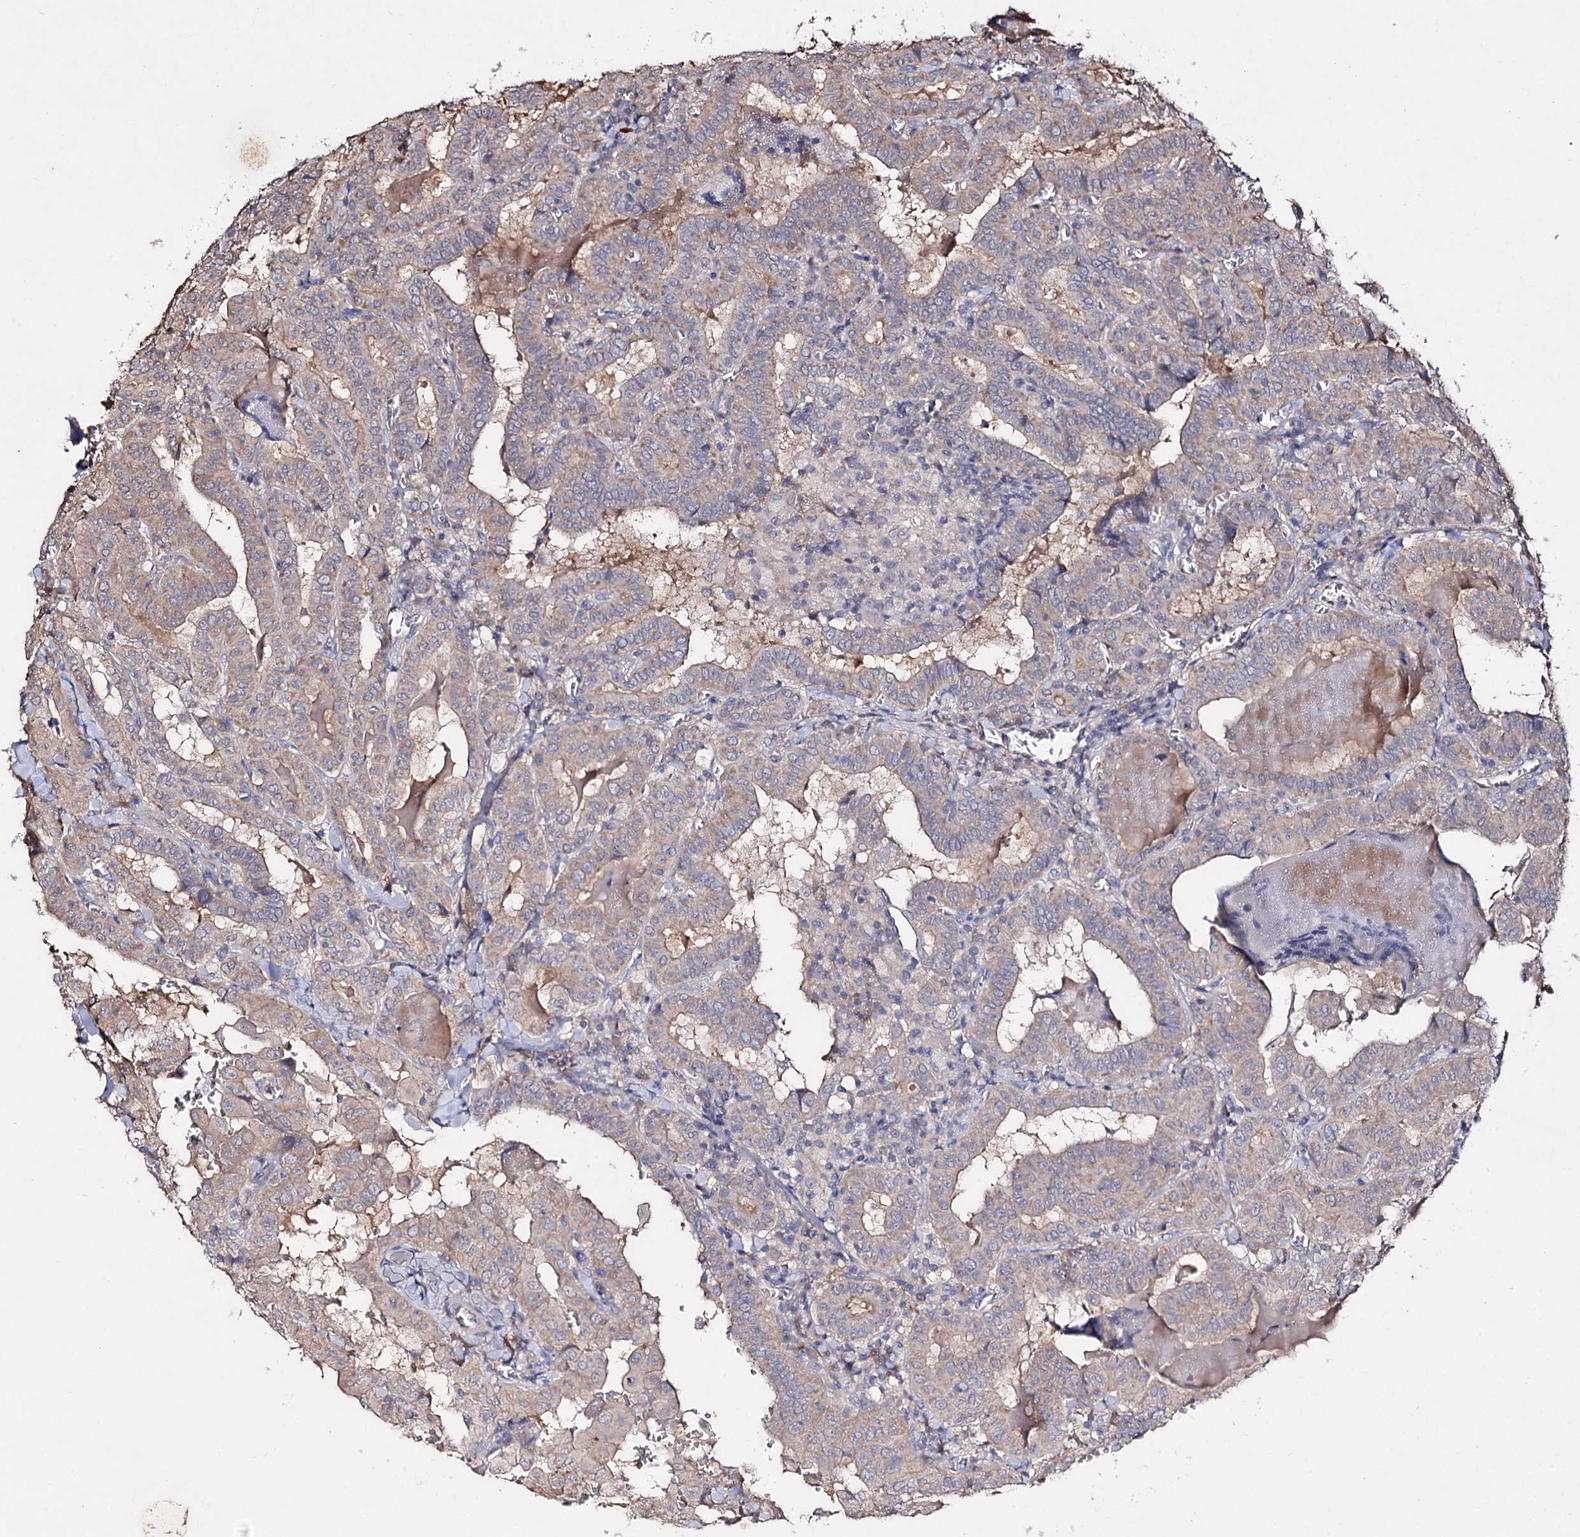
{"staining": {"intensity": "weak", "quantity": "<25%", "location": "cytoplasmic/membranous"}, "tissue": "thyroid cancer", "cell_type": "Tumor cells", "image_type": "cancer", "snomed": [{"axis": "morphology", "description": "Papillary adenocarcinoma, NOS"}, {"axis": "topography", "description": "Thyroid gland"}], "caption": "This is an immunohistochemistry photomicrograph of papillary adenocarcinoma (thyroid). There is no staining in tumor cells.", "gene": "ARFIP2", "patient": {"sex": "female", "age": 72}}